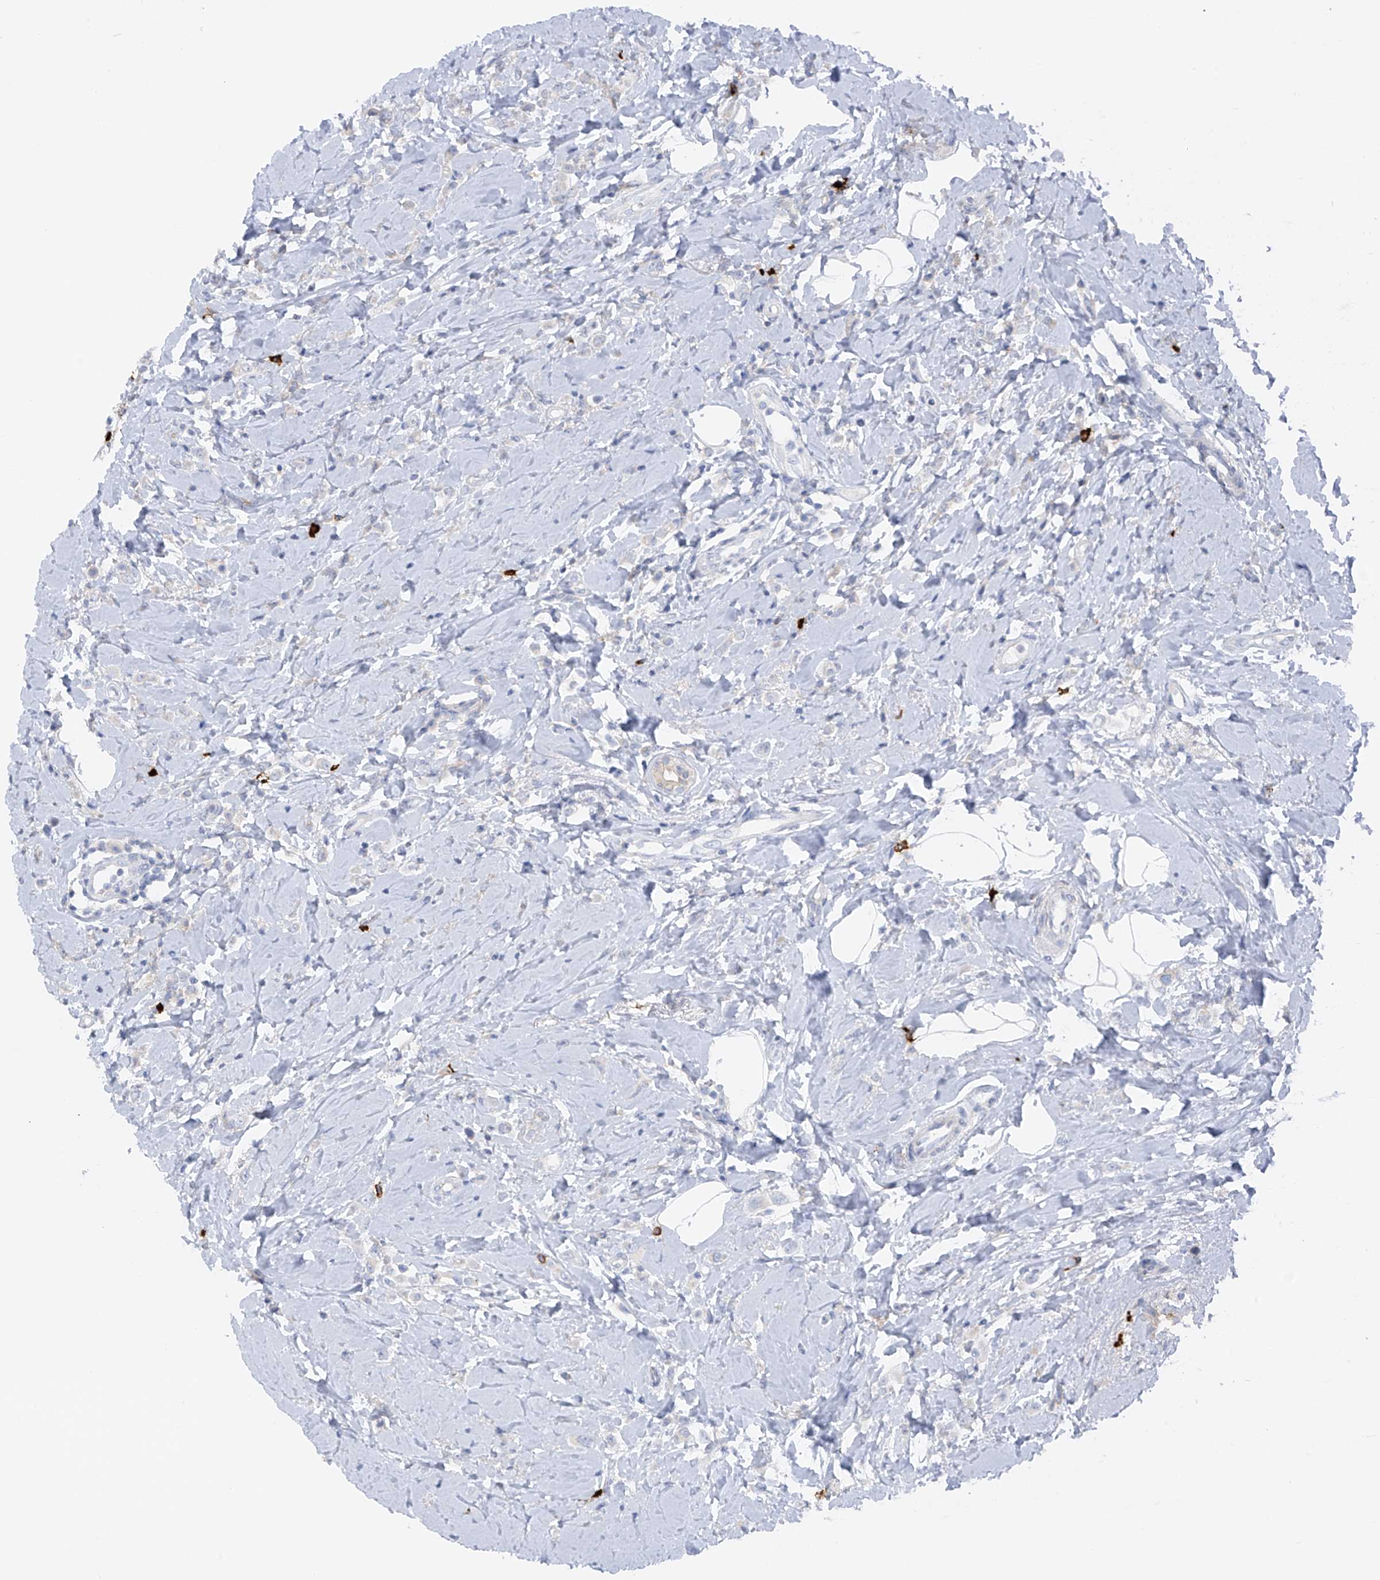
{"staining": {"intensity": "negative", "quantity": "none", "location": "none"}, "tissue": "breast cancer", "cell_type": "Tumor cells", "image_type": "cancer", "snomed": [{"axis": "morphology", "description": "Lobular carcinoma"}, {"axis": "topography", "description": "Breast"}], "caption": "Immunohistochemical staining of breast cancer demonstrates no significant positivity in tumor cells. (Brightfield microscopy of DAB immunohistochemistry (IHC) at high magnification).", "gene": "POMGNT2", "patient": {"sex": "female", "age": 47}}